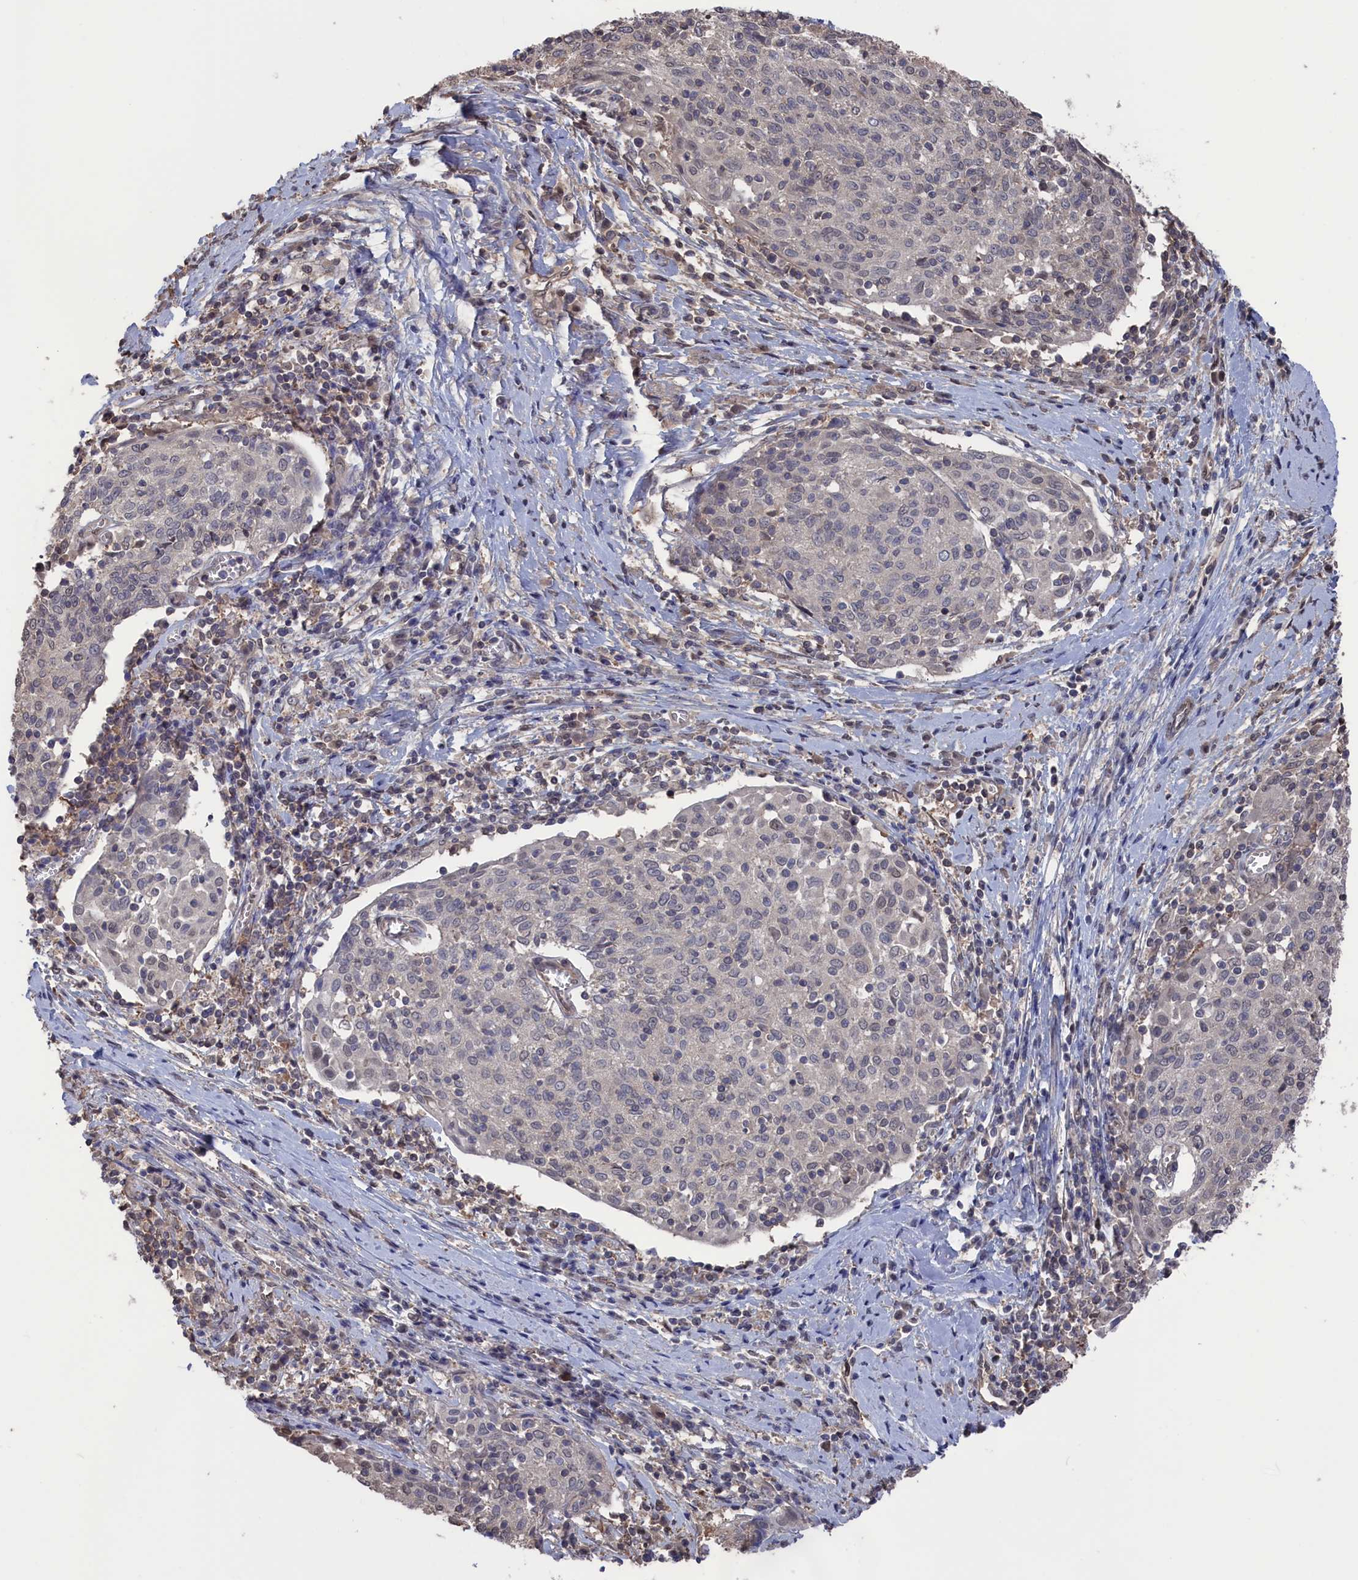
{"staining": {"intensity": "weak", "quantity": "<25%", "location": "nuclear"}, "tissue": "cervical cancer", "cell_type": "Tumor cells", "image_type": "cancer", "snomed": [{"axis": "morphology", "description": "Squamous cell carcinoma, NOS"}, {"axis": "topography", "description": "Cervix"}], "caption": "Immunohistochemistry histopathology image of cervical cancer (squamous cell carcinoma) stained for a protein (brown), which demonstrates no staining in tumor cells.", "gene": "NUTF2", "patient": {"sex": "female", "age": 52}}